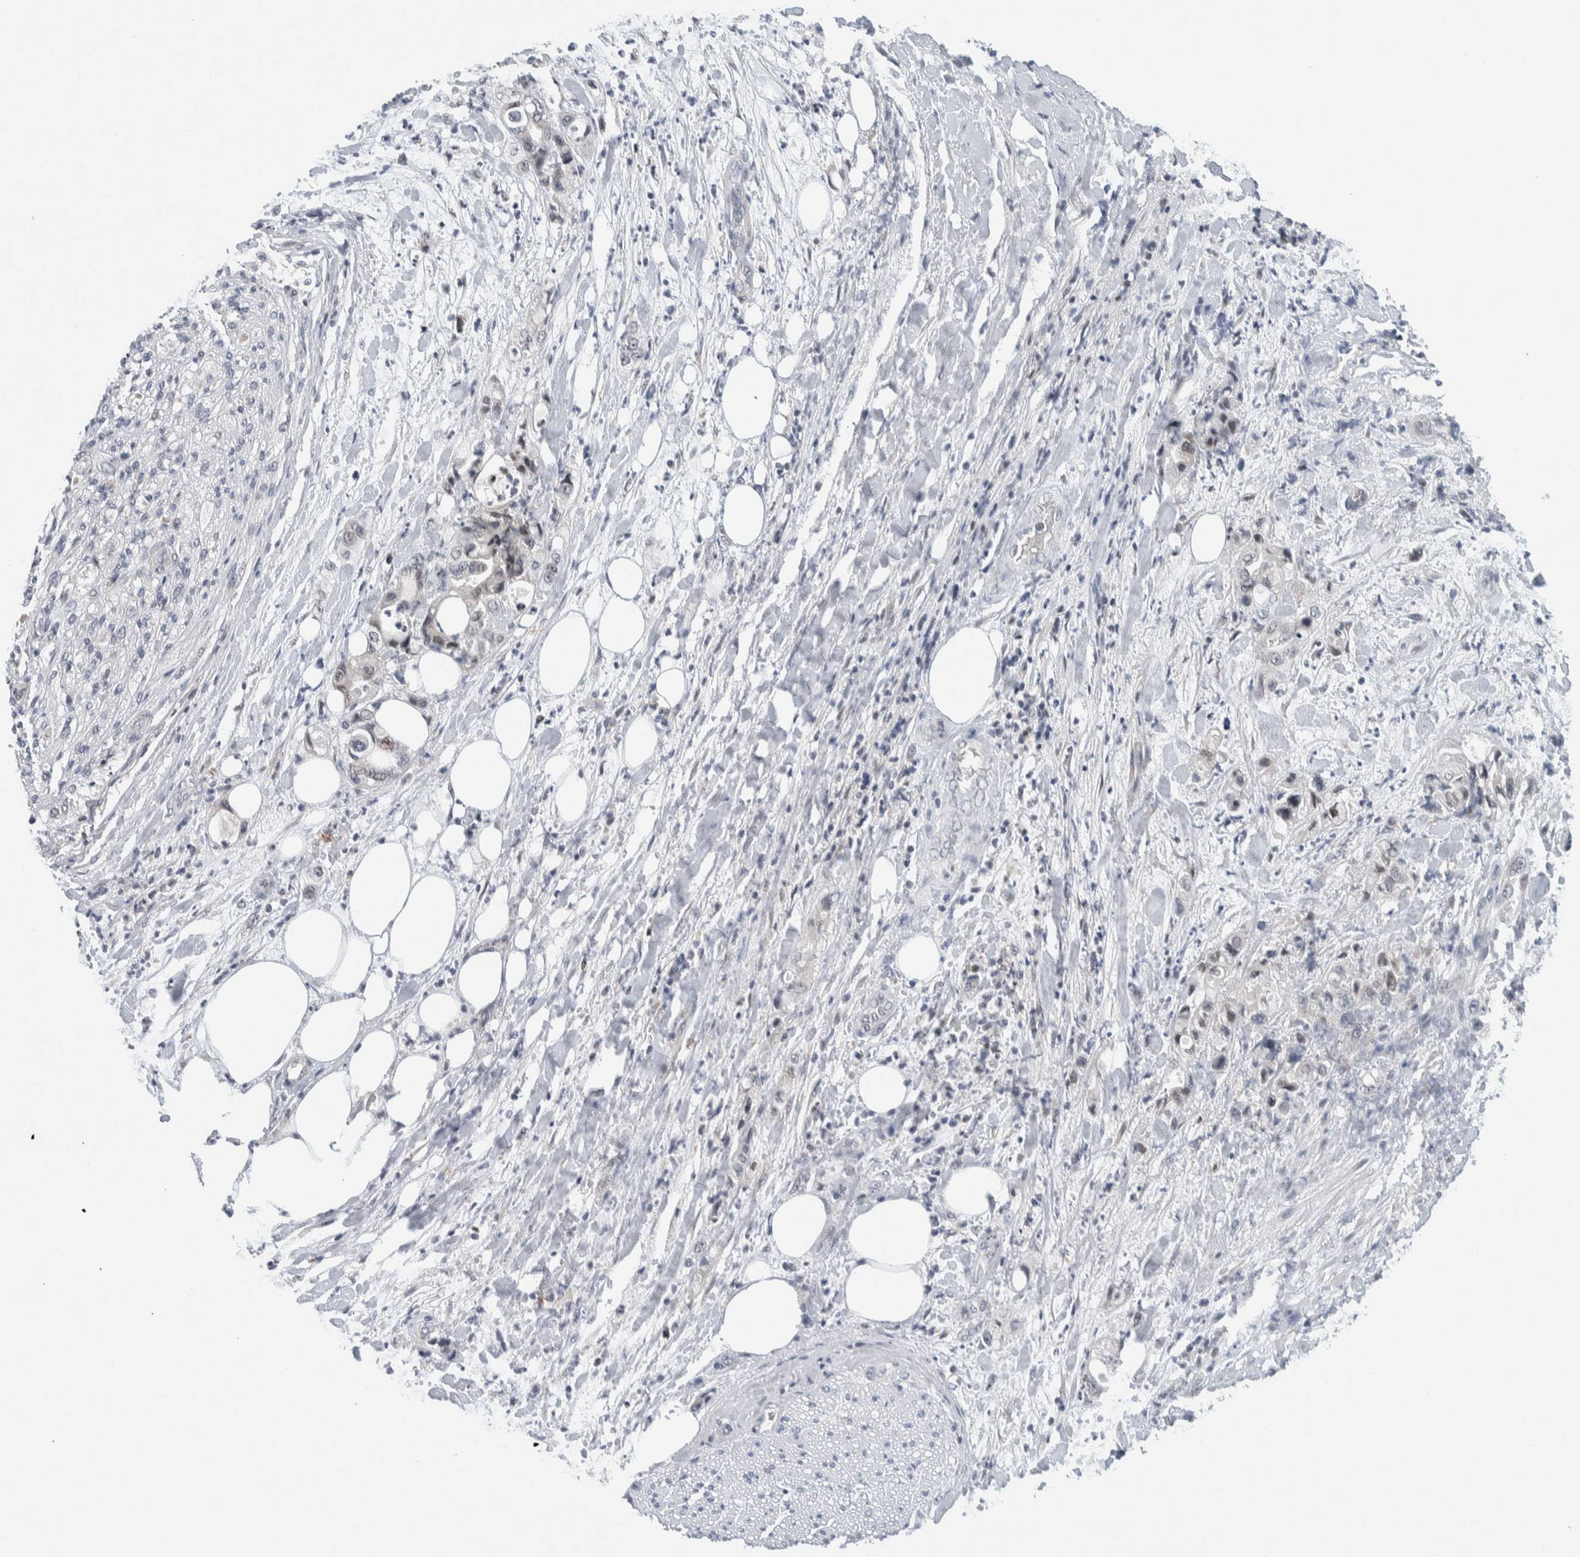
{"staining": {"intensity": "negative", "quantity": "none", "location": "none"}, "tissue": "pancreatic cancer", "cell_type": "Tumor cells", "image_type": "cancer", "snomed": [{"axis": "morphology", "description": "Adenocarcinoma, NOS"}, {"axis": "topography", "description": "Pancreas"}], "caption": "Pancreatic adenocarcinoma stained for a protein using IHC shows no staining tumor cells.", "gene": "NEUROD1", "patient": {"sex": "male", "age": 70}}